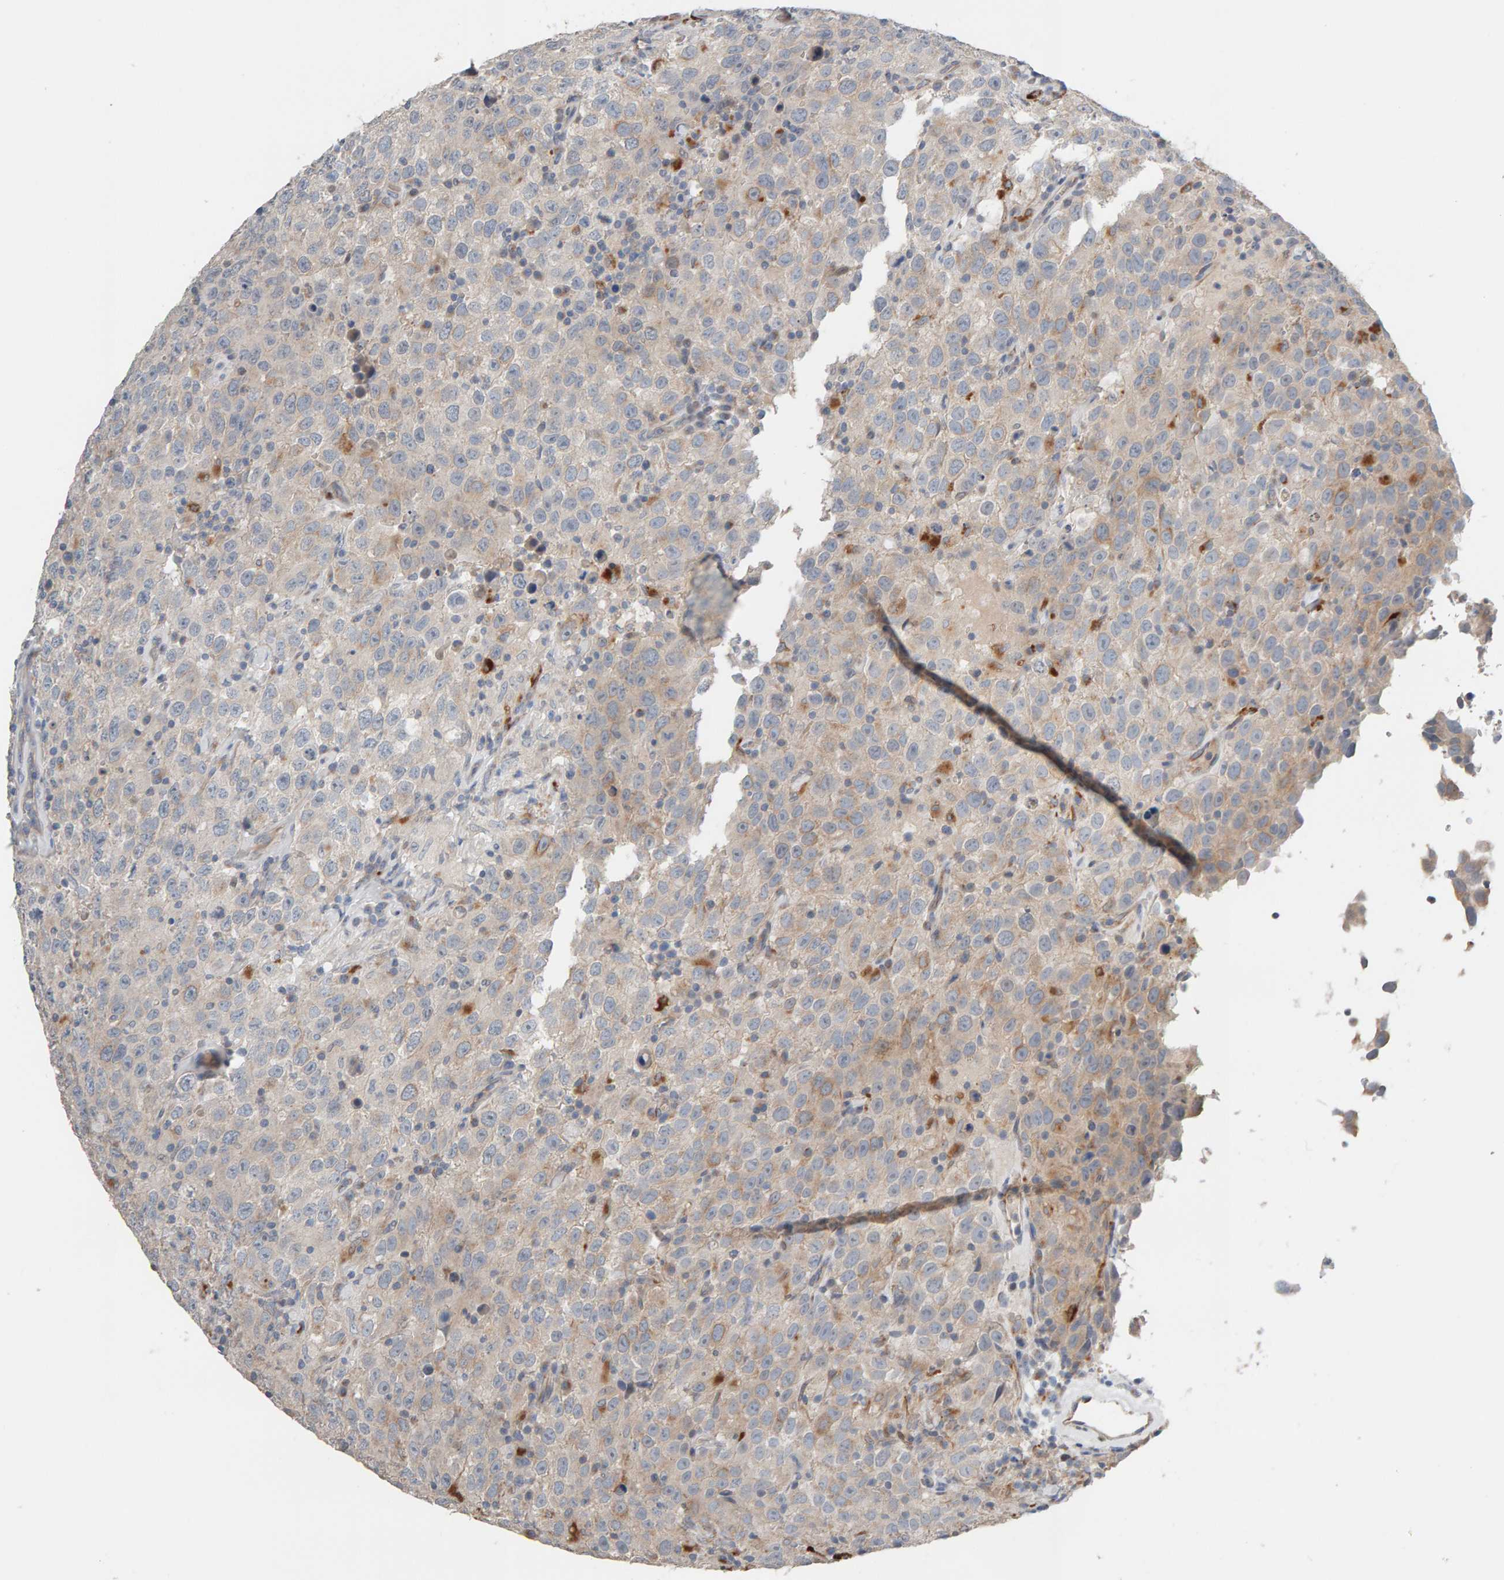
{"staining": {"intensity": "weak", "quantity": "<25%", "location": "cytoplasmic/membranous"}, "tissue": "testis cancer", "cell_type": "Tumor cells", "image_type": "cancer", "snomed": [{"axis": "morphology", "description": "Seminoma, NOS"}, {"axis": "topography", "description": "Testis"}], "caption": "A histopathology image of seminoma (testis) stained for a protein reveals no brown staining in tumor cells.", "gene": "IPPK", "patient": {"sex": "male", "age": 41}}